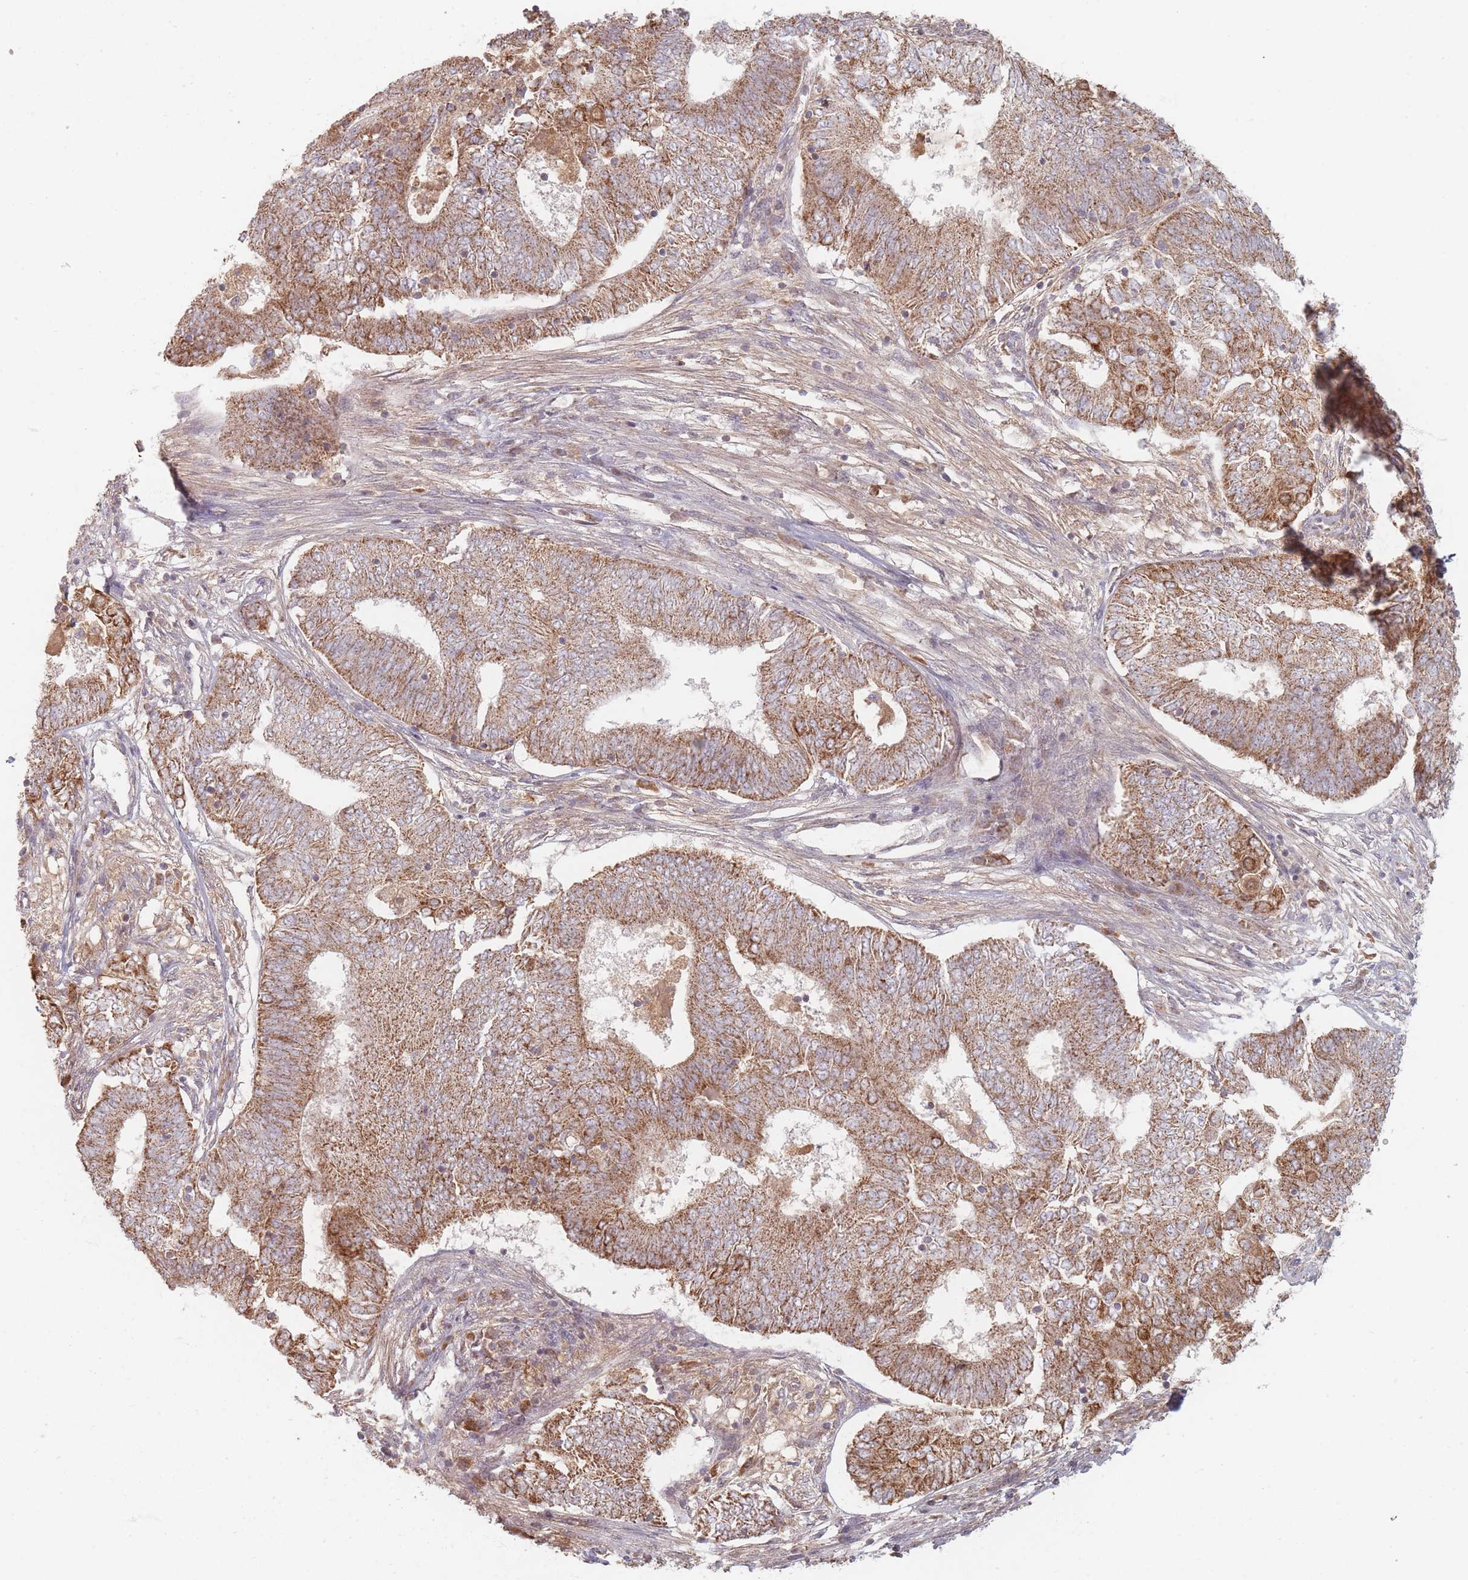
{"staining": {"intensity": "moderate", "quantity": ">75%", "location": "cytoplasmic/membranous"}, "tissue": "endometrial cancer", "cell_type": "Tumor cells", "image_type": "cancer", "snomed": [{"axis": "morphology", "description": "Adenocarcinoma, NOS"}, {"axis": "topography", "description": "Endometrium"}], "caption": "IHC of human adenocarcinoma (endometrial) reveals medium levels of moderate cytoplasmic/membranous positivity in approximately >75% of tumor cells.", "gene": "OR2M4", "patient": {"sex": "female", "age": 62}}